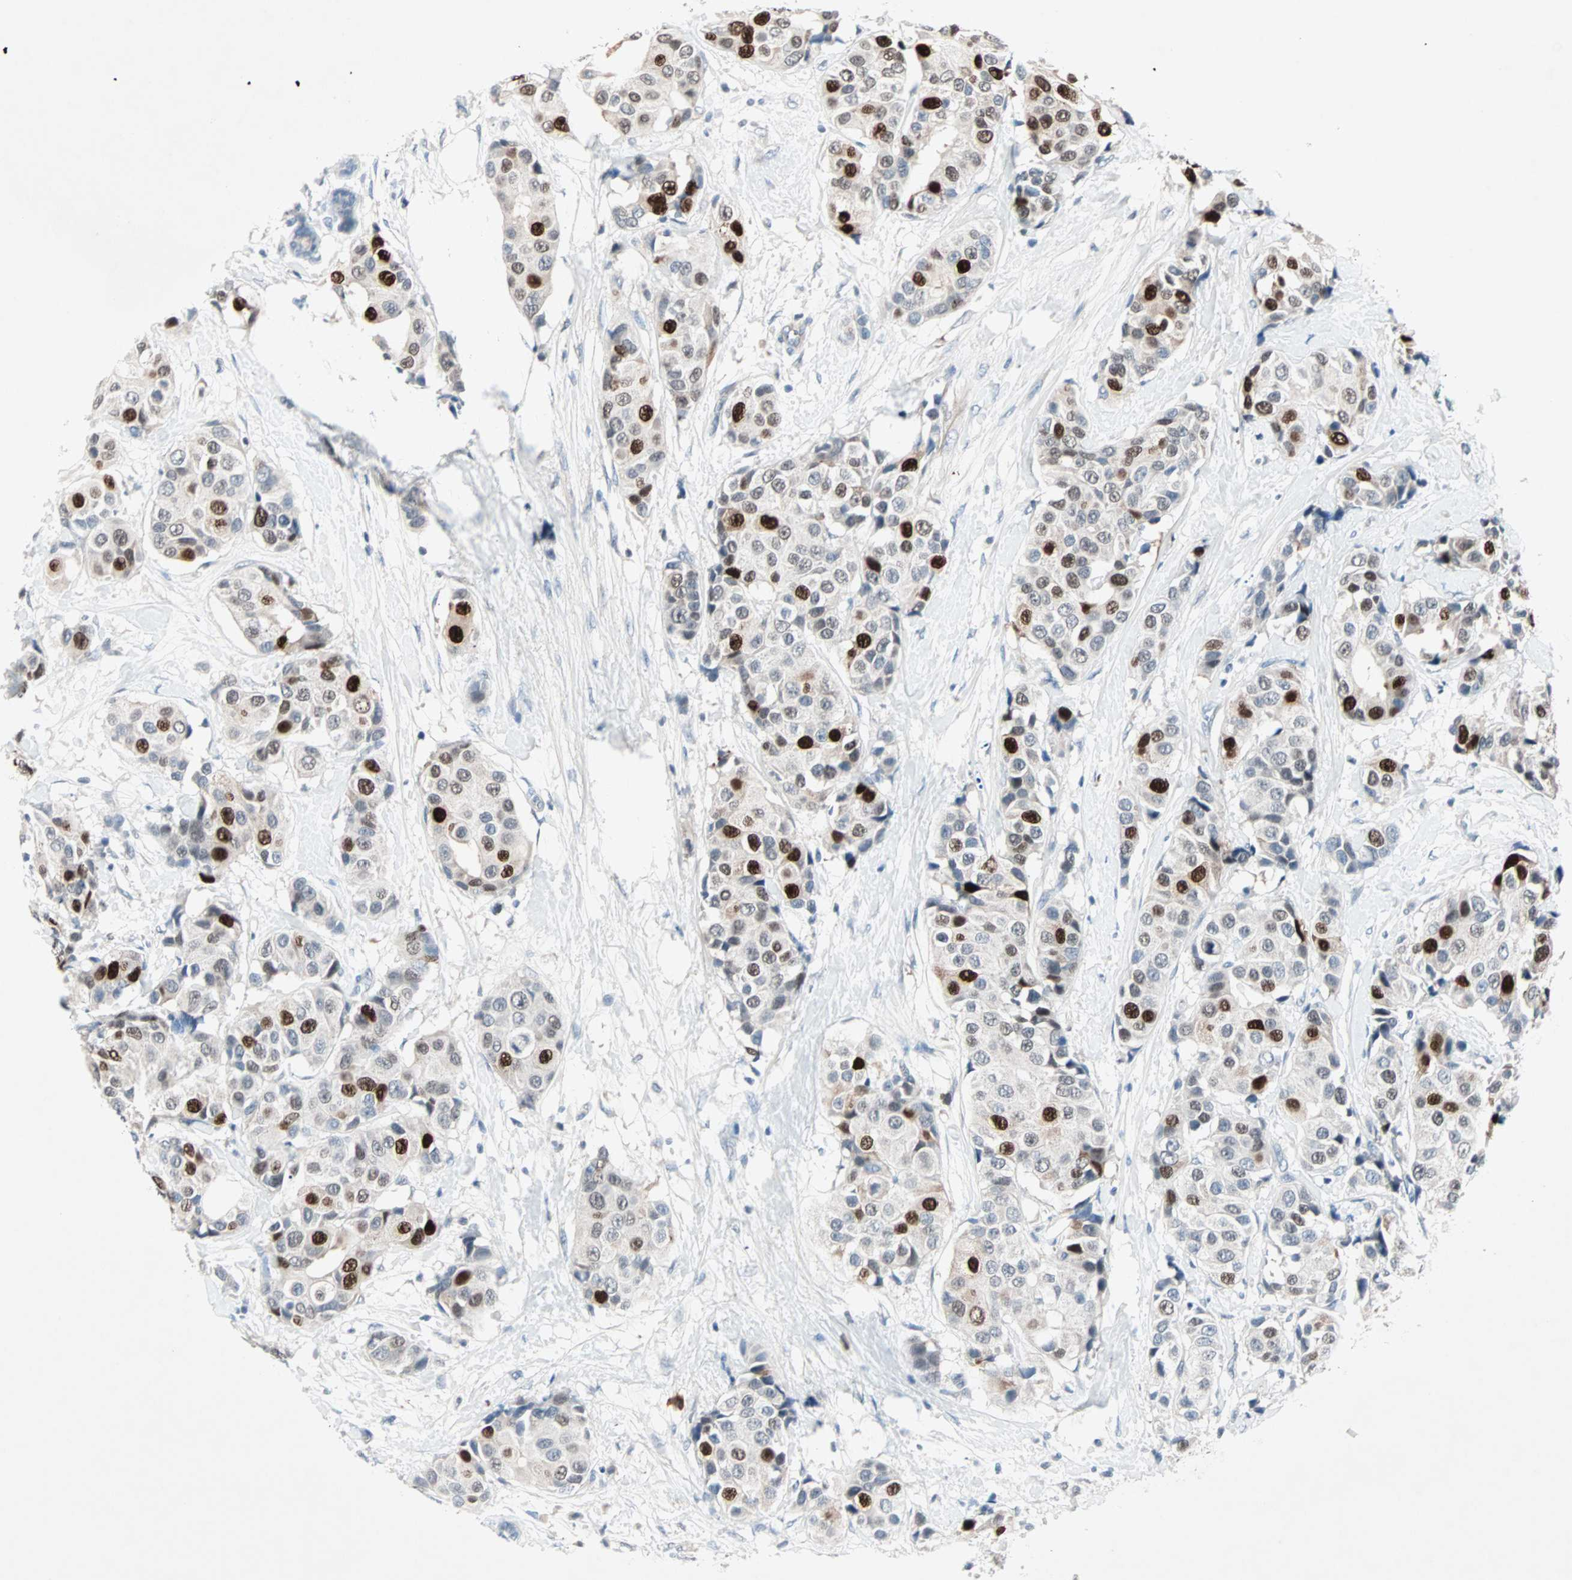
{"staining": {"intensity": "strong", "quantity": "<25%", "location": "nuclear"}, "tissue": "breast cancer", "cell_type": "Tumor cells", "image_type": "cancer", "snomed": [{"axis": "morphology", "description": "Normal tissue, NOS"}, {"axis": "morphology", "description": "Duct carcinoma"}, {"axis": "topography", "description": "Breast"}], "caption": "Breast cancer (infiltrating ductal carcinoma) was stained to show a protein in brown. There is medium levels of strong nuclear positivity in about <25% of tumor cells.", "gene": "CCNE2", "patient": {"sex": "female", "age": 39}}